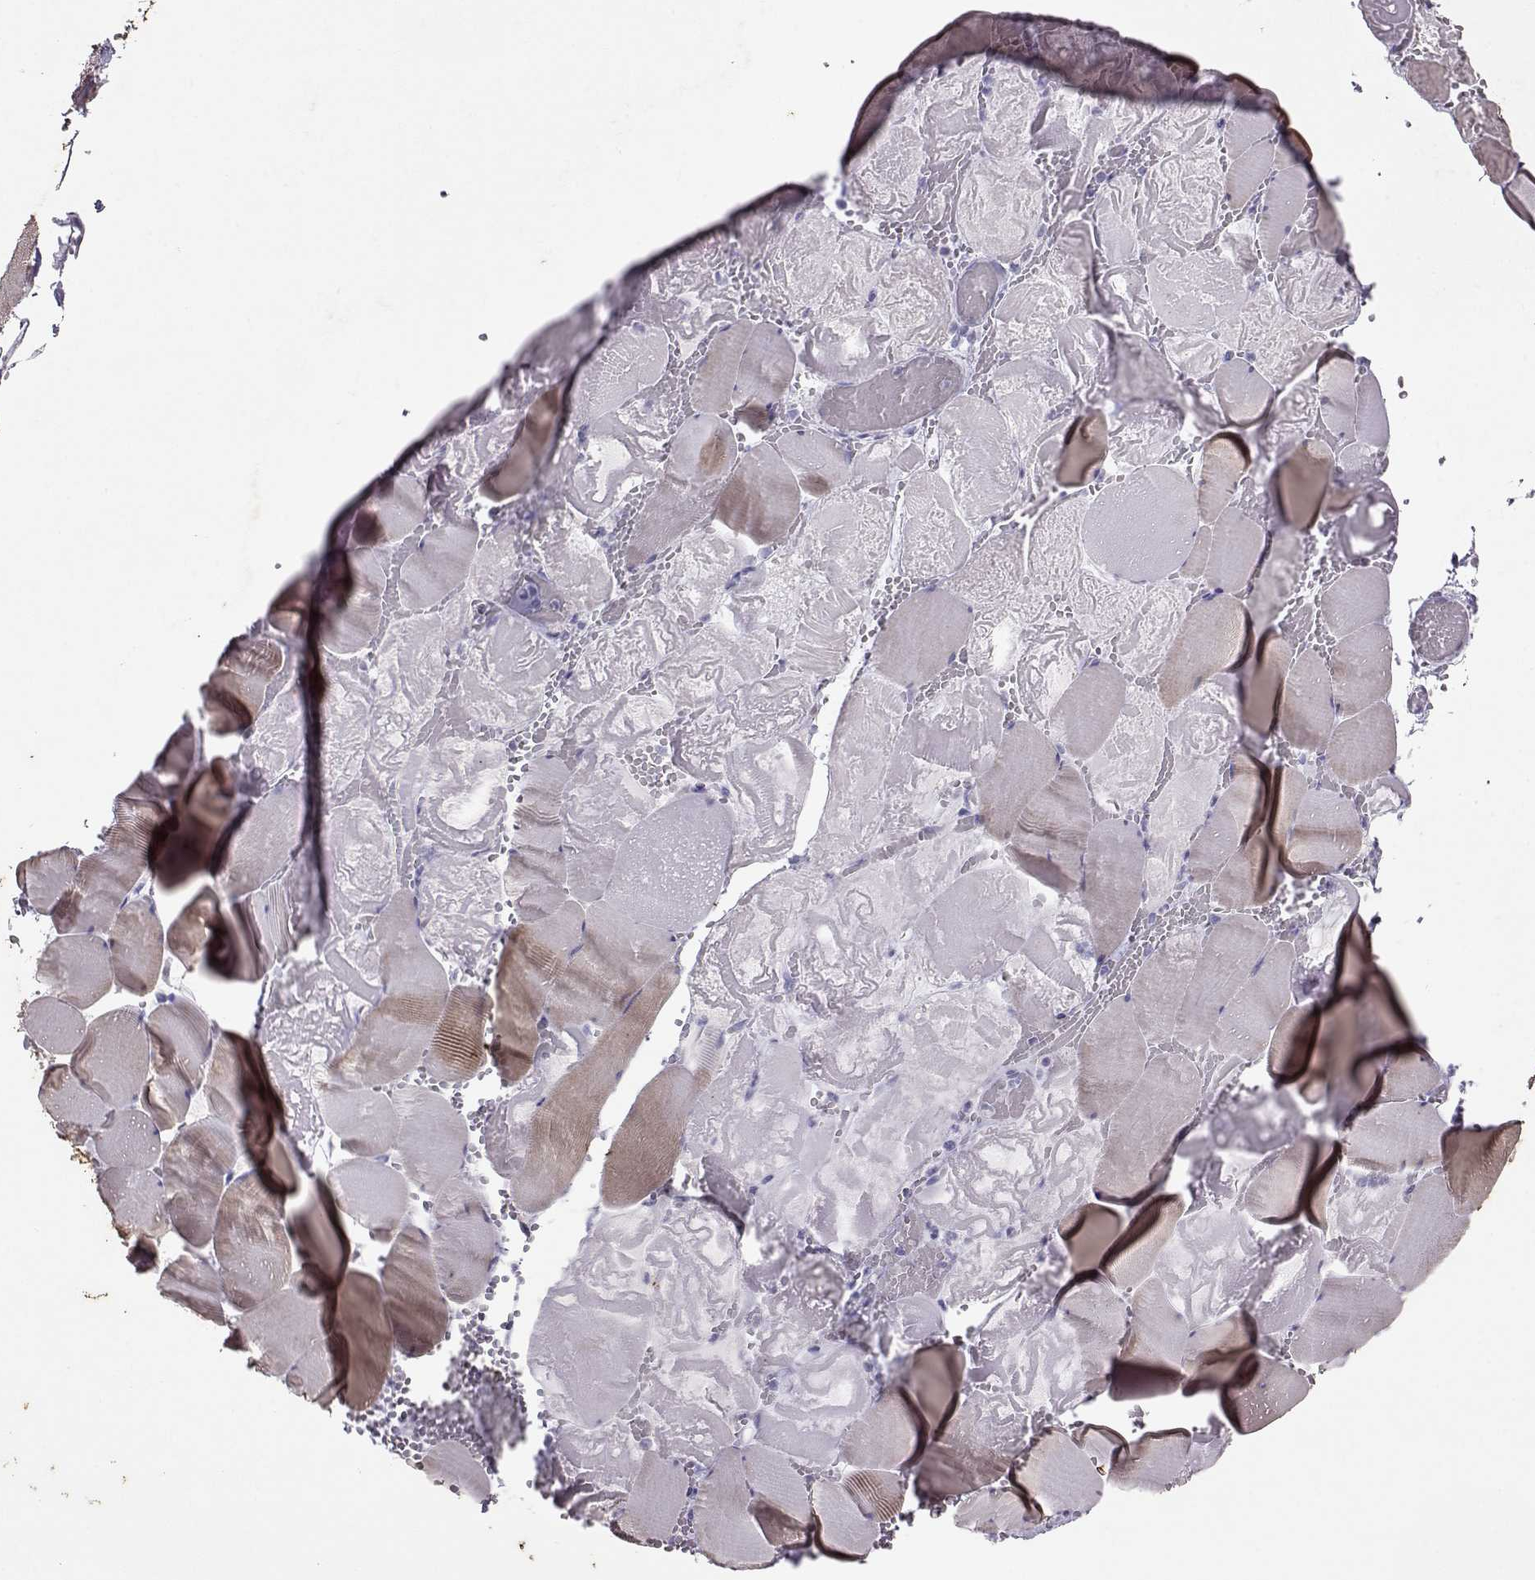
{"staining": {"intensity": "weak", "quantity": "<25%", "location": "cytoplasmic/membranous"}, "tissue": "skeletal muscle", "cell_type": "Myocytes", "image_type": "normal", "snomed": [{"axis": "morphology", "description": "Normal tissue, NOS"}, {"axis": "morphology", "description": "Malignant melanoma, Metastatic site"}, {"axis": "topography", "description": "Skeletal muscle"}], "caption": "There is no significant expression in myocytes of skeletal muscle. (Stains: DAB (3,3'-diaminobenzidine) immunohistochemistry with hematoxylin counter stain, Microscopy: brightfield microscopy at high magnification).", "gene": "RD3", "patient": {"sex": "male", "age": 50}}